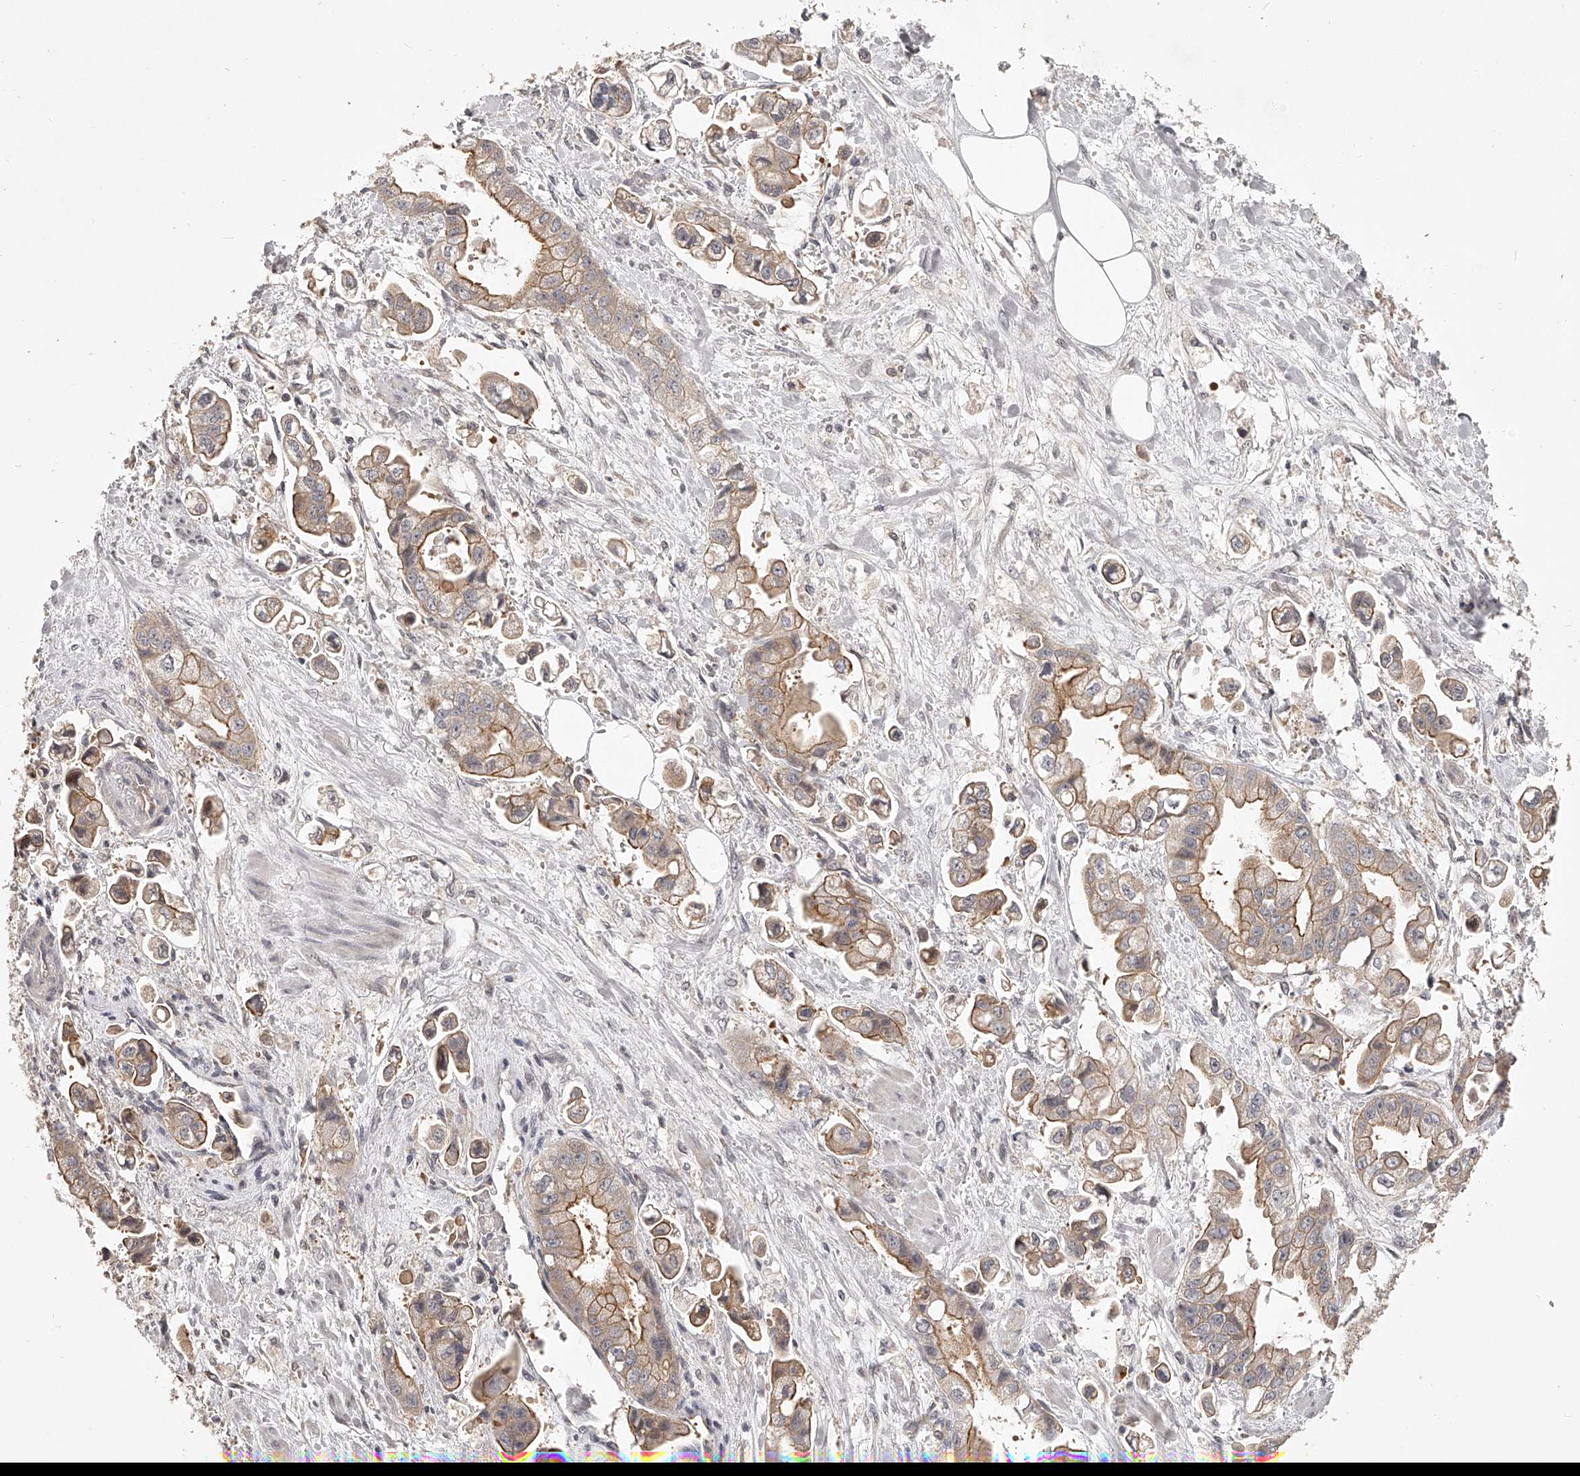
{"staining": {"intensity": "moderate", "quantity": ">75%", "location": "cytoplasmic/membranous"}, "tissue": "stomach cancer", "cell_type": "Tumor cells", "image_type": "cancer", "snomed": [{"axis": "morphology", "description": "Adenocarcinoma, NOS"}, {"axis": "topography", "description": "Stomach"}], "caption": "Stomach cancer (adenocarcinoma) was stained to show a protein in brown. There is medium levels of moderate cytoplasmic/membranous expression in approximately >75% of tumor cells.", "gene": "ZNF582", "patient": {"sex": "male", "age": 62}}